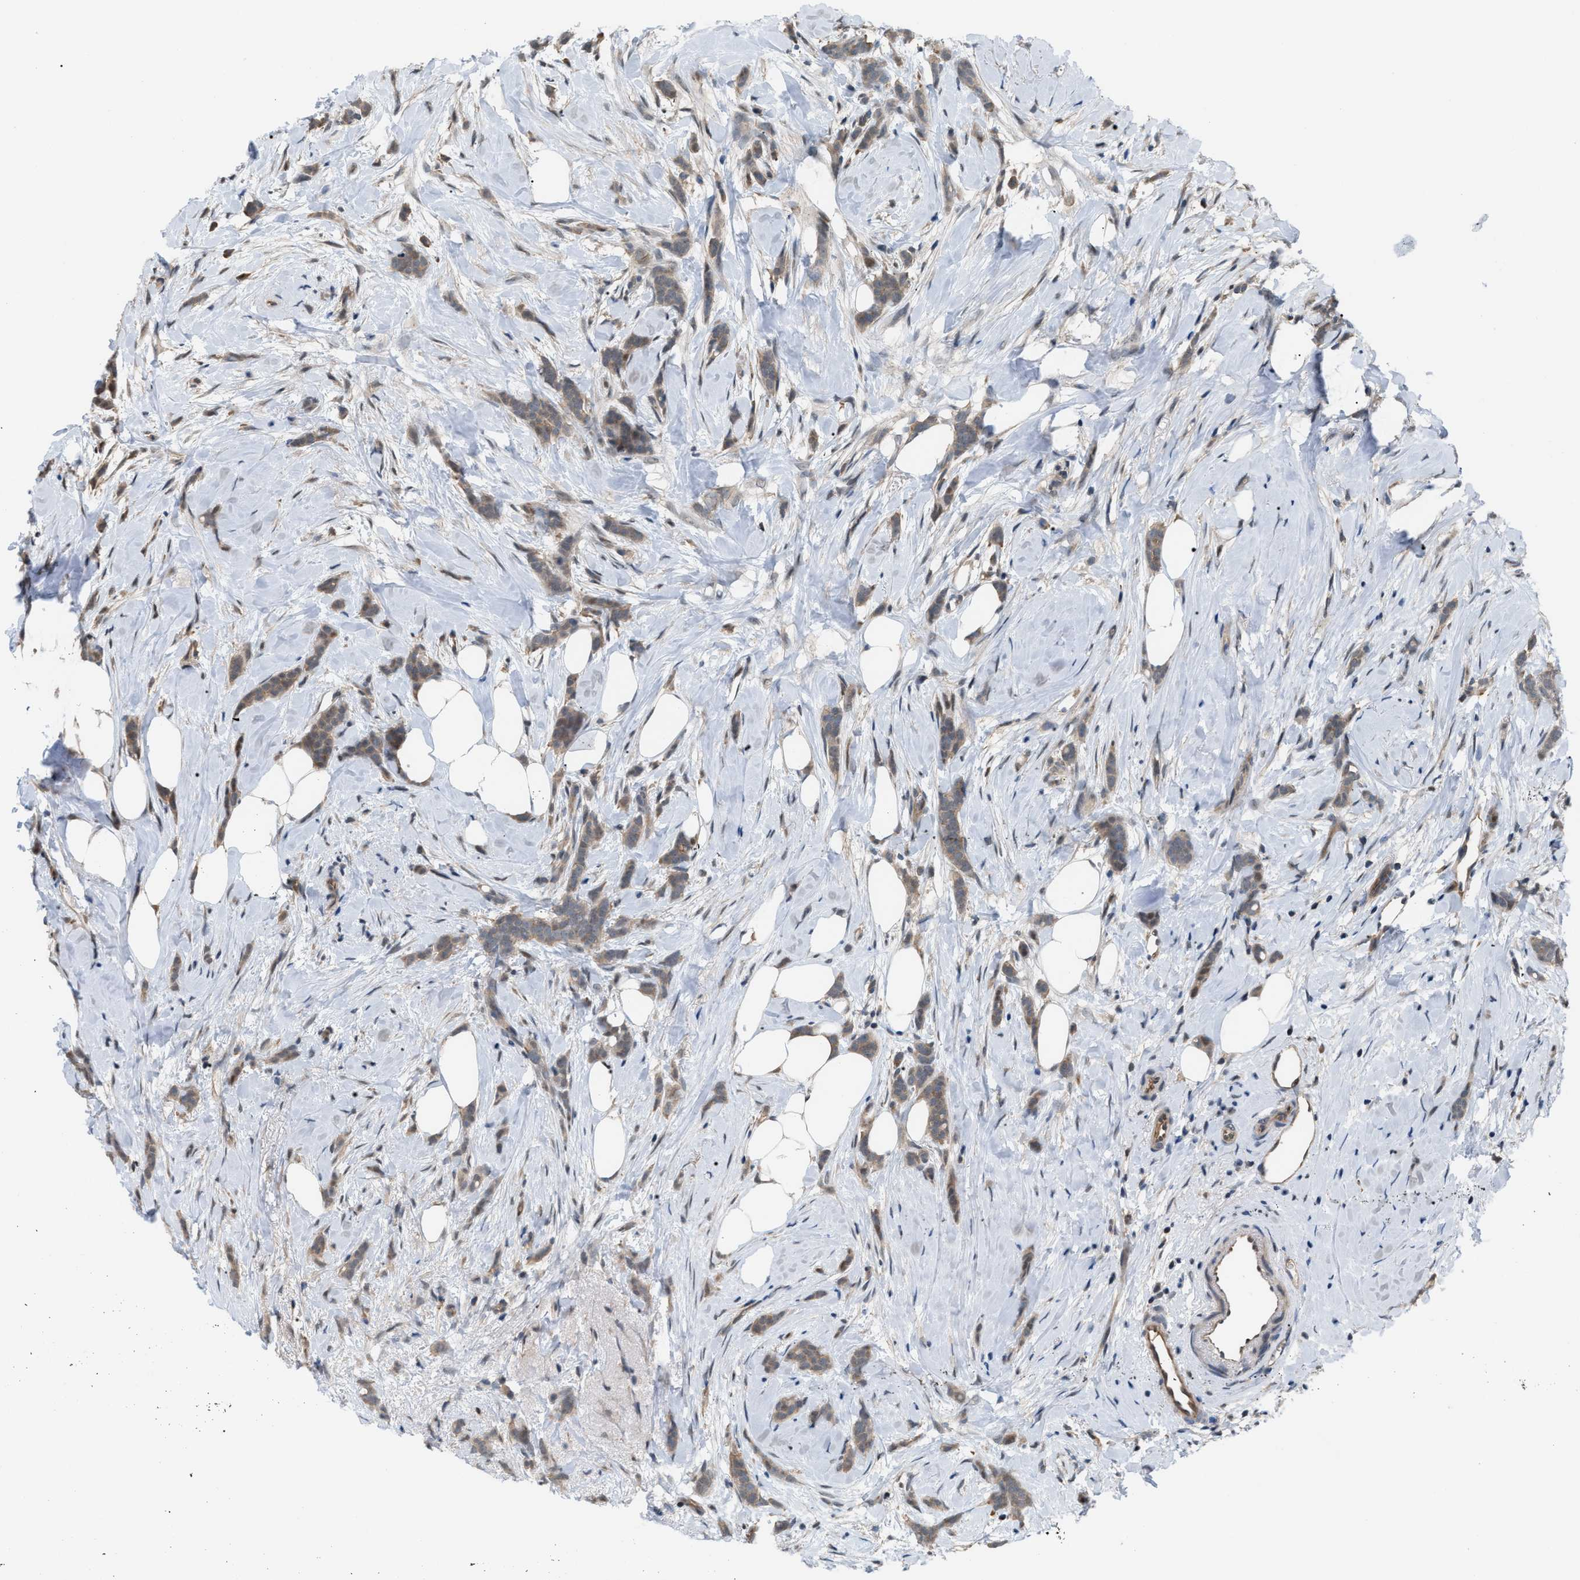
{"staining": {"intensity": "weak", "quantity": ">75%", "location": "cytoplasmic/membranous"}, "tissue": "breast cancer", "cell_type": "Tumor cells", "image_type": "cancer", "snomed": [{"axis": "morphology", "description": "Lobular carcinoma, in situ"}, {"axis": "morphology", "description": "Lobular carcinoma"}, {"axis": "topography", "description": "Breast"}], "caption": "Lobular carcinoma (breast) was stained to show a protein in brown. There is low levels of weak cytoplasmic/membranous staining in approximately >75% of tumor cells.", "gene": "RFFL", "patient": {"sex": "female", "age": 41}}